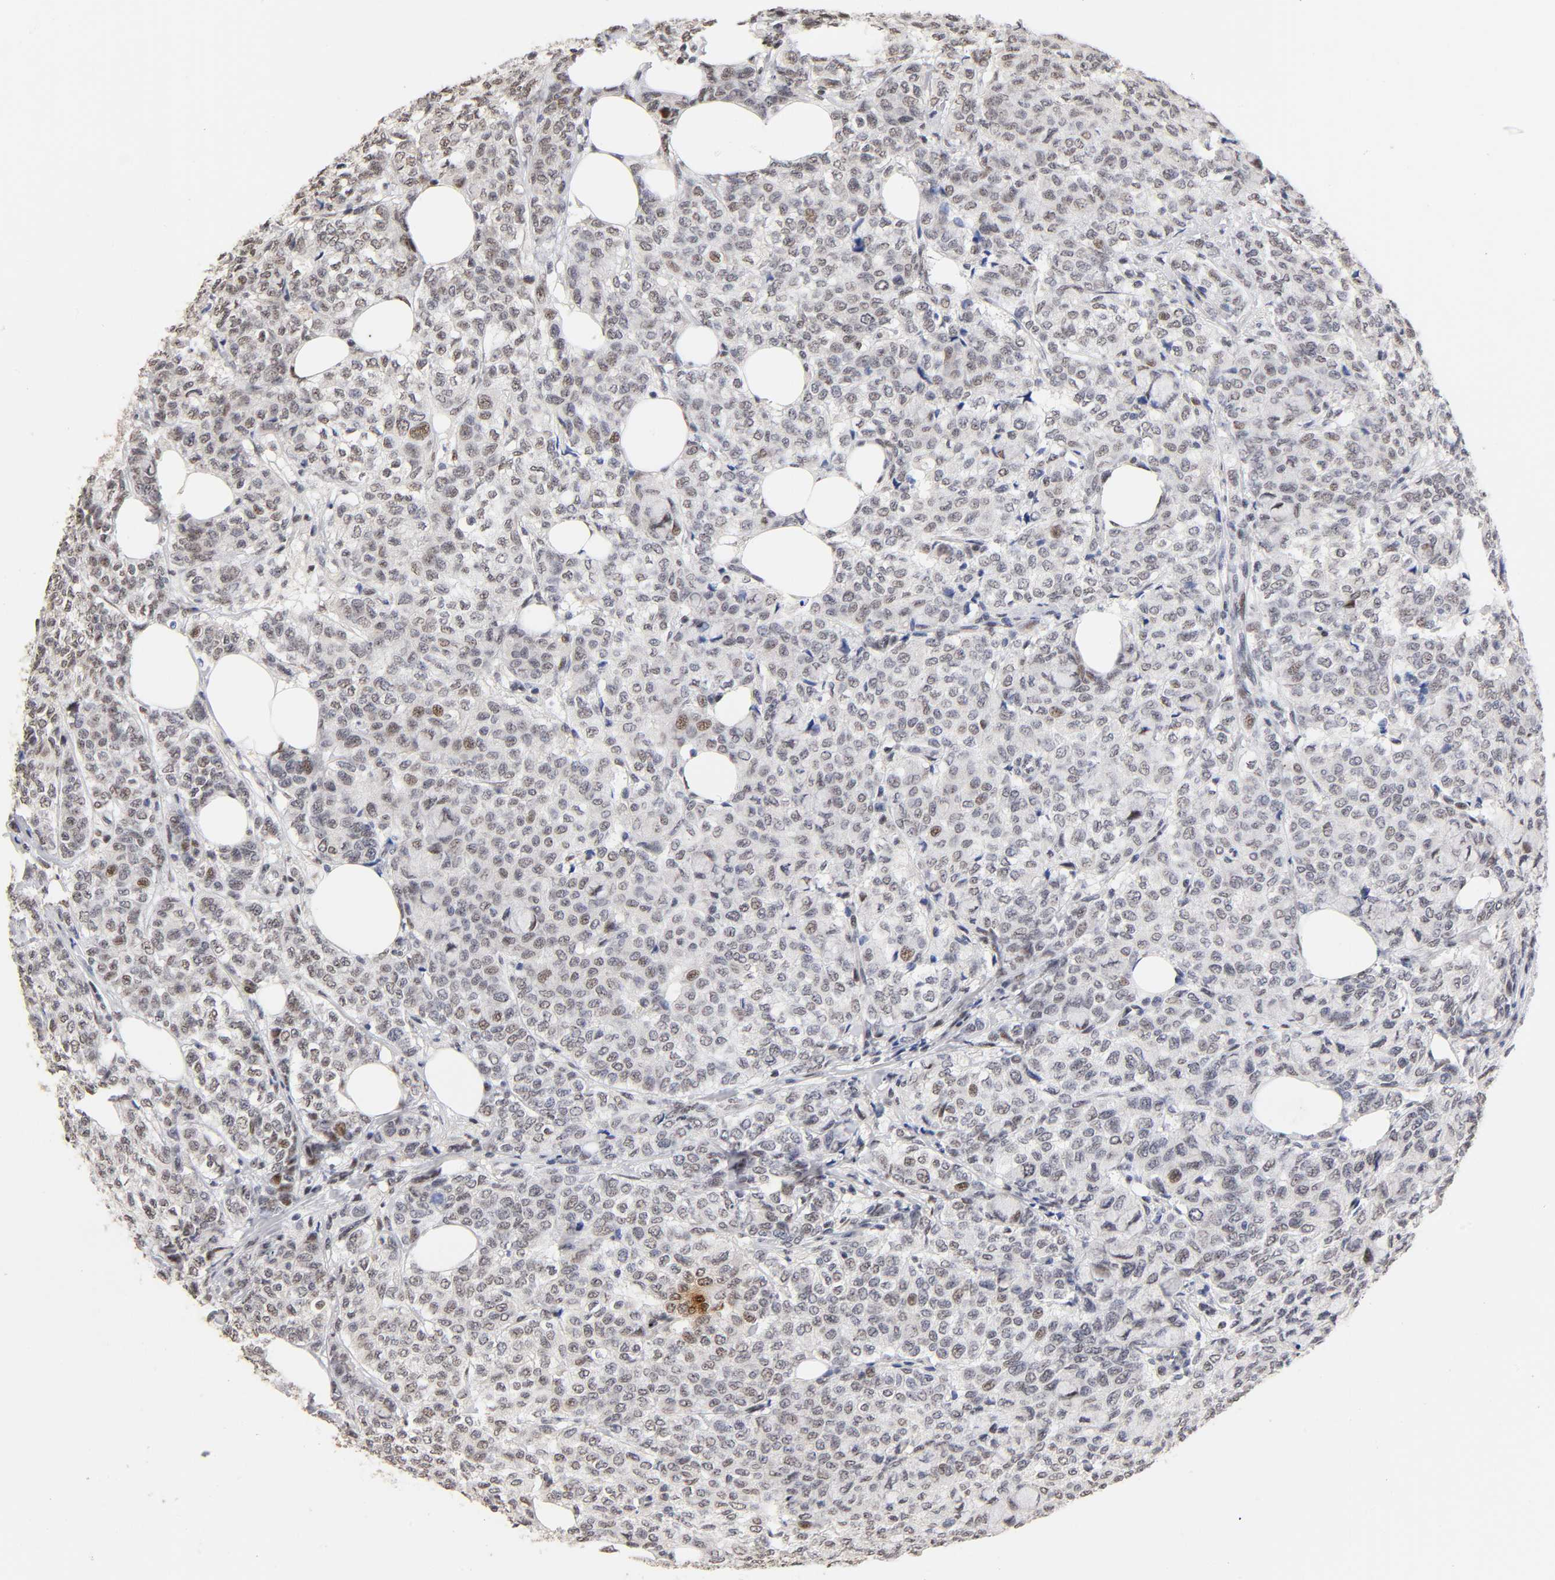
{"staining": {"intensity": "weak", "quantity": "25%-75%", "location": "nuclear"}, "tissue": "breast cancer", "cell_type": "Tumor cells", "image_type": "cancer", "snomed": [{"axis": "morphology", "description": "Lobular carcinoma"}, {"axis": "topography", "description": "Breast"}], "caption": "Breast lobular carcinoma tissue reveals weak nuclear expression in approximately 25%-75% of tumor cells", "gene": "TP53RK", "patient": {"sex": "female", "age": 60}}